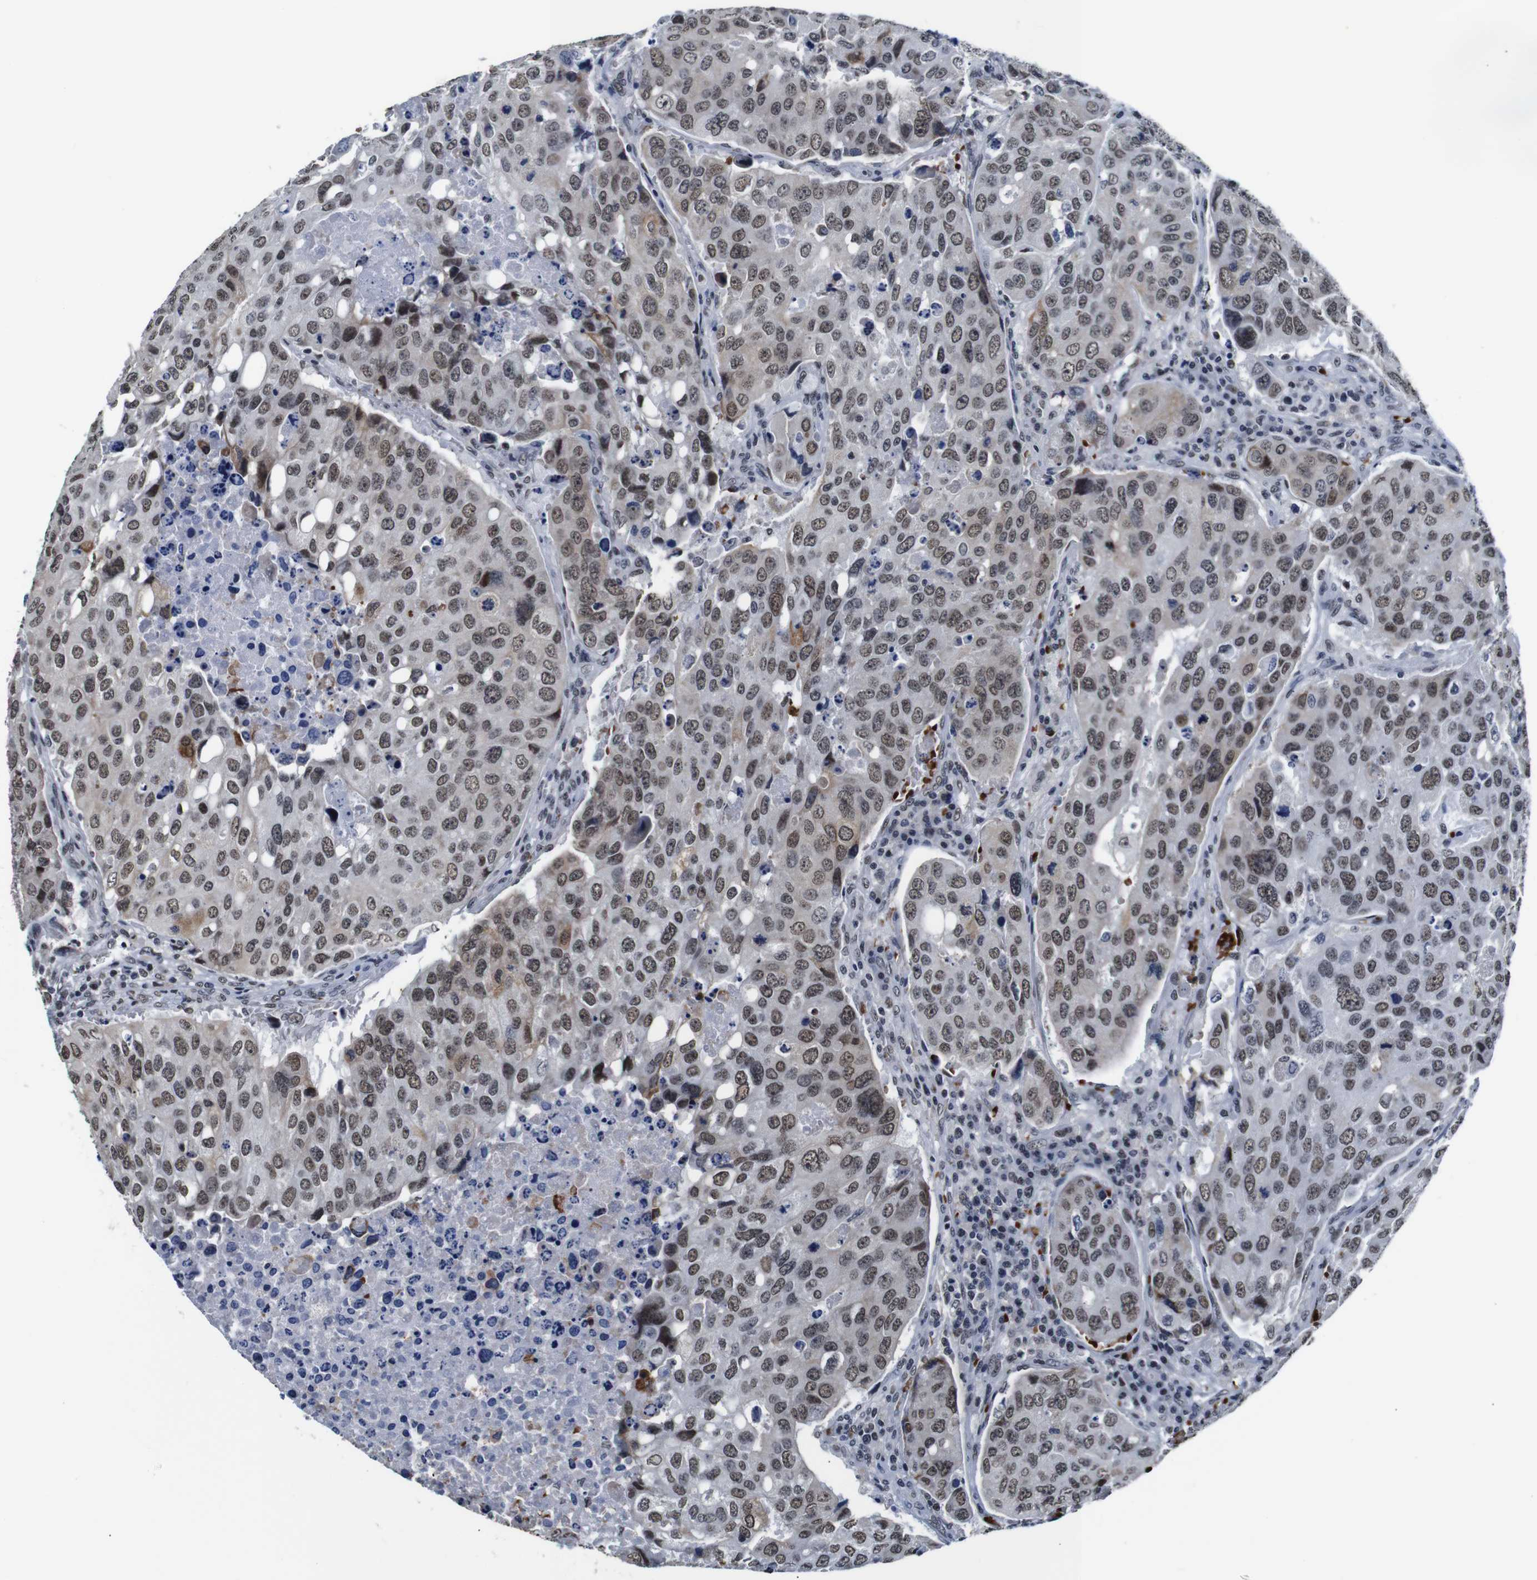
{"staining": {"intensity": "moderate", "quantity": "25%-75%", "location": "nuclear"}, "tissue": "urothelial cancer", "cell_type": "Tumor cells", "image_type": "cancer", "snomed": [{"axis": "morphology", "description": "Urothelial carcinoma, High grade"}, {"axis": "topography", "description": "Lymph node"}, {"axis": "topography", "description": "Urinary bladder"}], "caption": "Immunohistochemical staining of human urothelial cancer demonstrates moderate nuclear protein expression in approximately 25%-75% of tumor cells. (Stains: DAB in brown, nuclei in blue, Microscopy: brightfield microscopy at high magnification).", "gene": "ILDR2", "patient": {"sex": "male", "age": 51}}